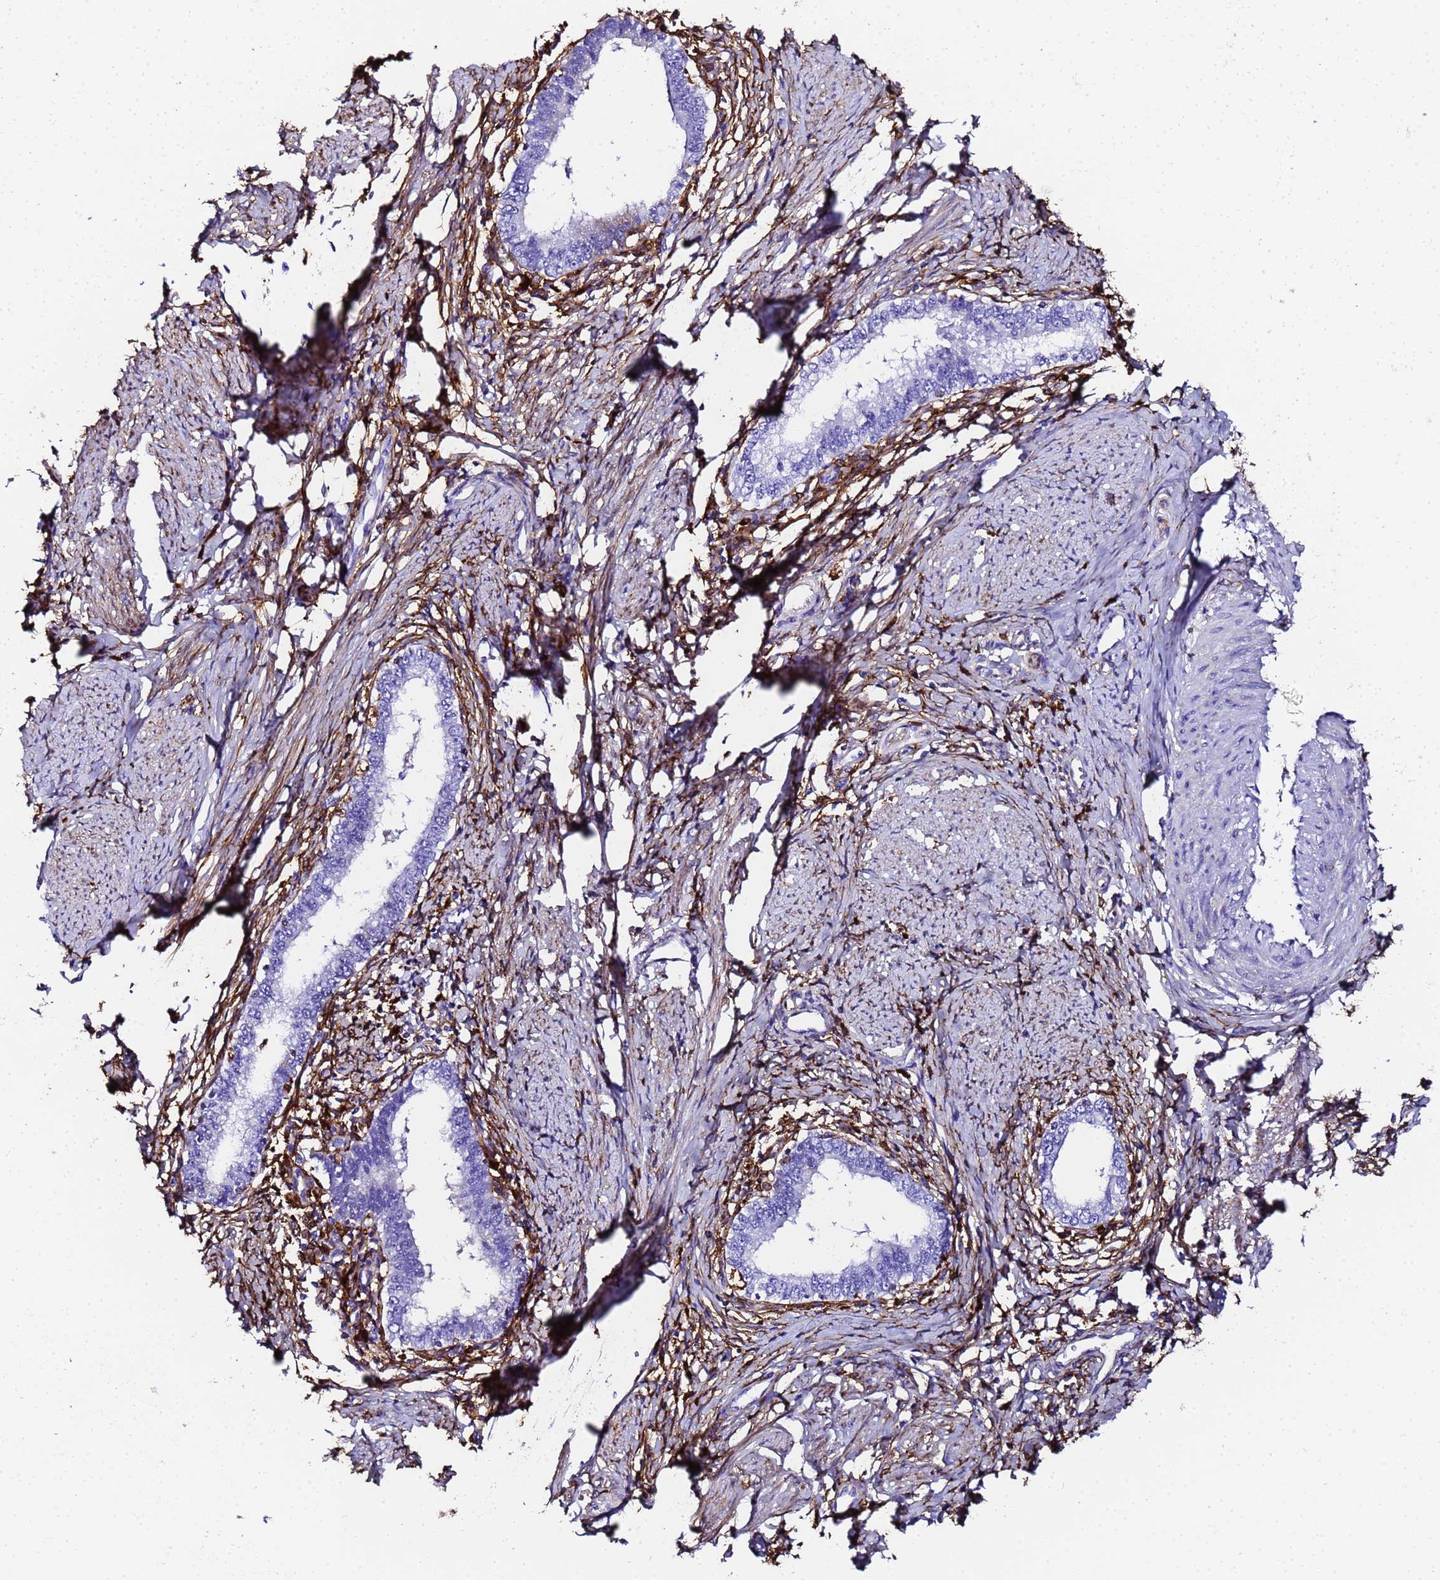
{"staining": {"intensity": "negative", "quantity": "none", "location": "none"}, "tissue": "cervical cancer", "cell_type": "Tumor cells", "image_type": "cancer", "snomed": [{"axis": "morphology", "description": "Adenocarcinoma, NOS"}, {"axis": "topography", "description": "Cervix"}], "caption": "High magnification brightfield microscopy of adenocarcinoma (cervical) stained with DAB (brown) and counterstained with hematoxylin (blue): tumor cells show no significant positivity.", "gene": "FTL", "patient": {"sex": "female", "age": 36}}